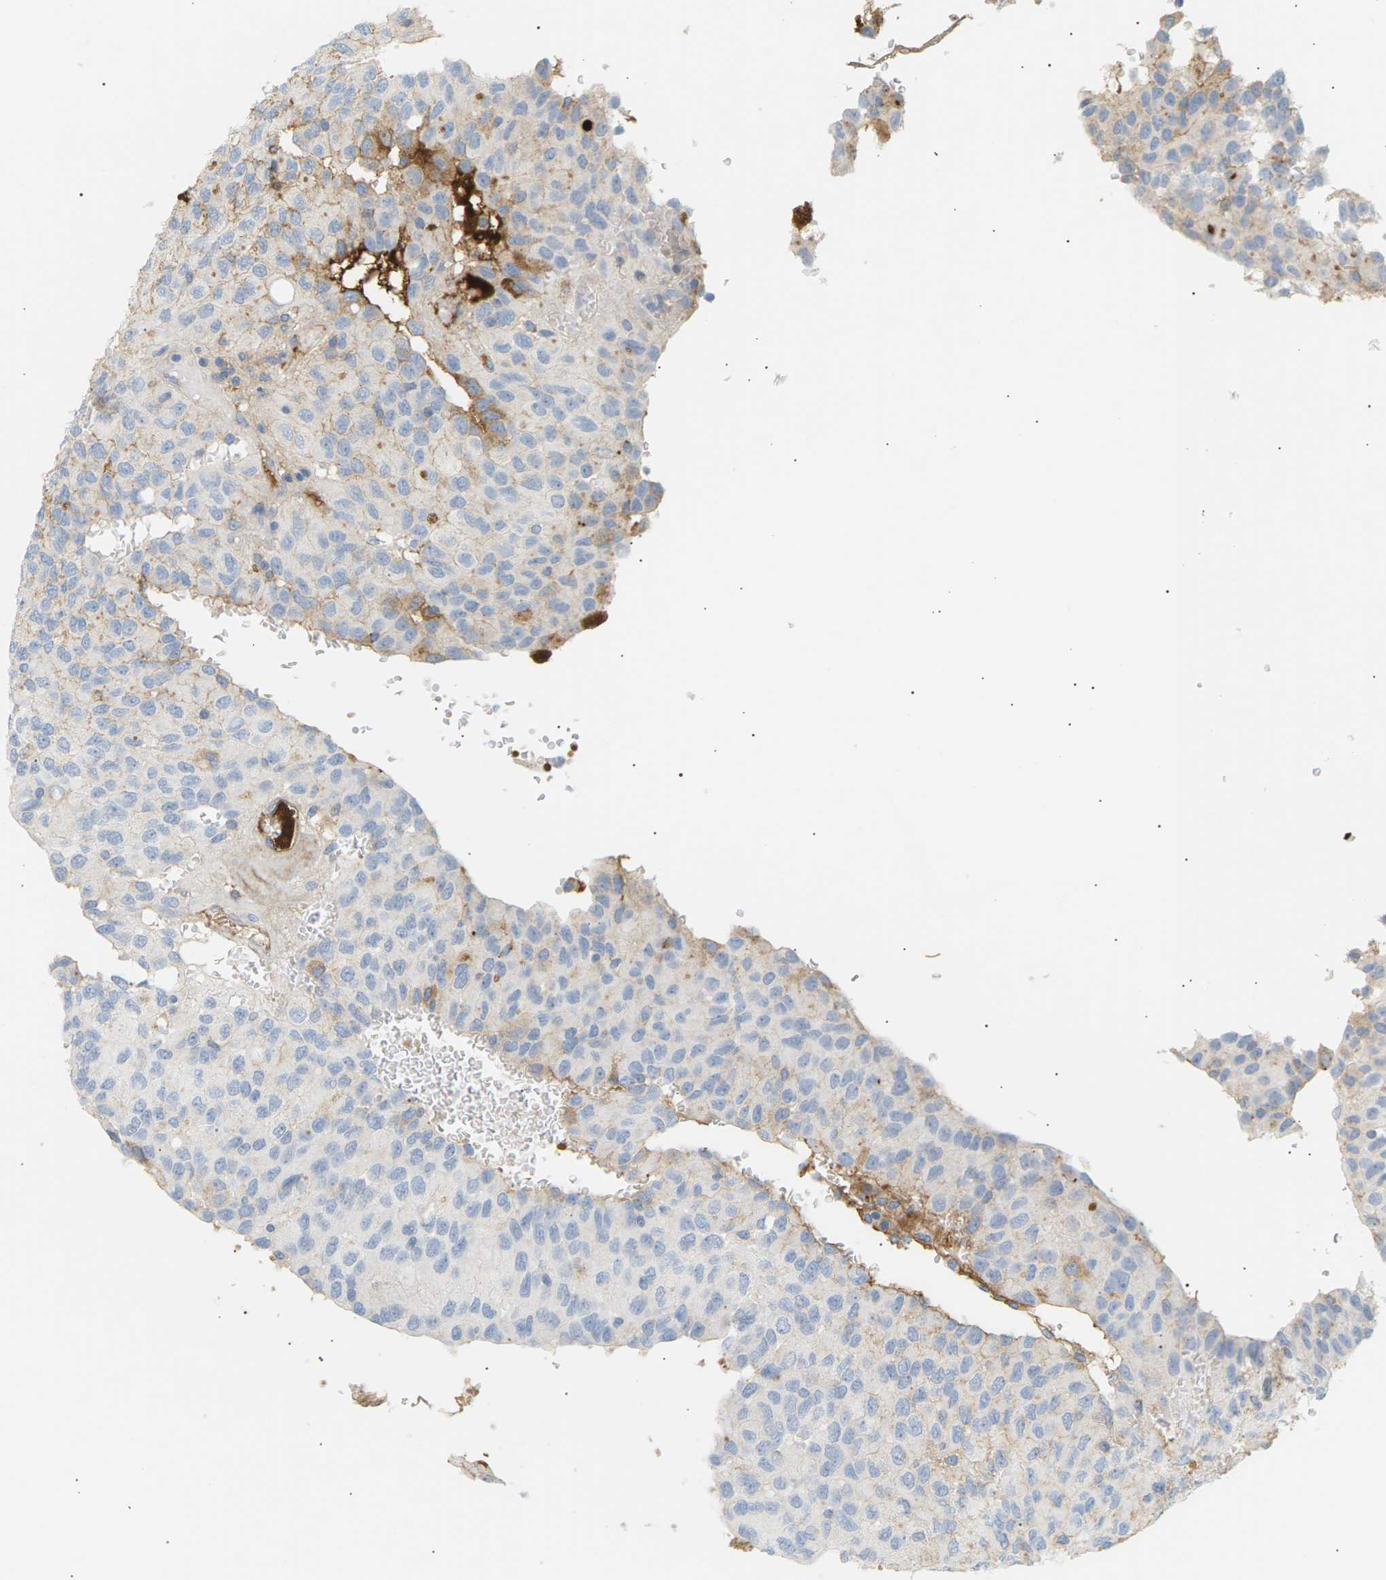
{"staining": {"intensity": "negative", "quantity": "none", "location": "none"}, "tissue": "glioma", "cell_type": "Tumor cells", "image_type": "cancer", "snomed": [{"axis": "morphology", "description": "Glioma, malignant, High grade"}, {"axis": "topography", "description": "Brain"}], "caption": "Tumor cells are negative for protein expression in human glioma.", "gene": "IGLC3", "patient": {"sex": "male", "age": 32}}